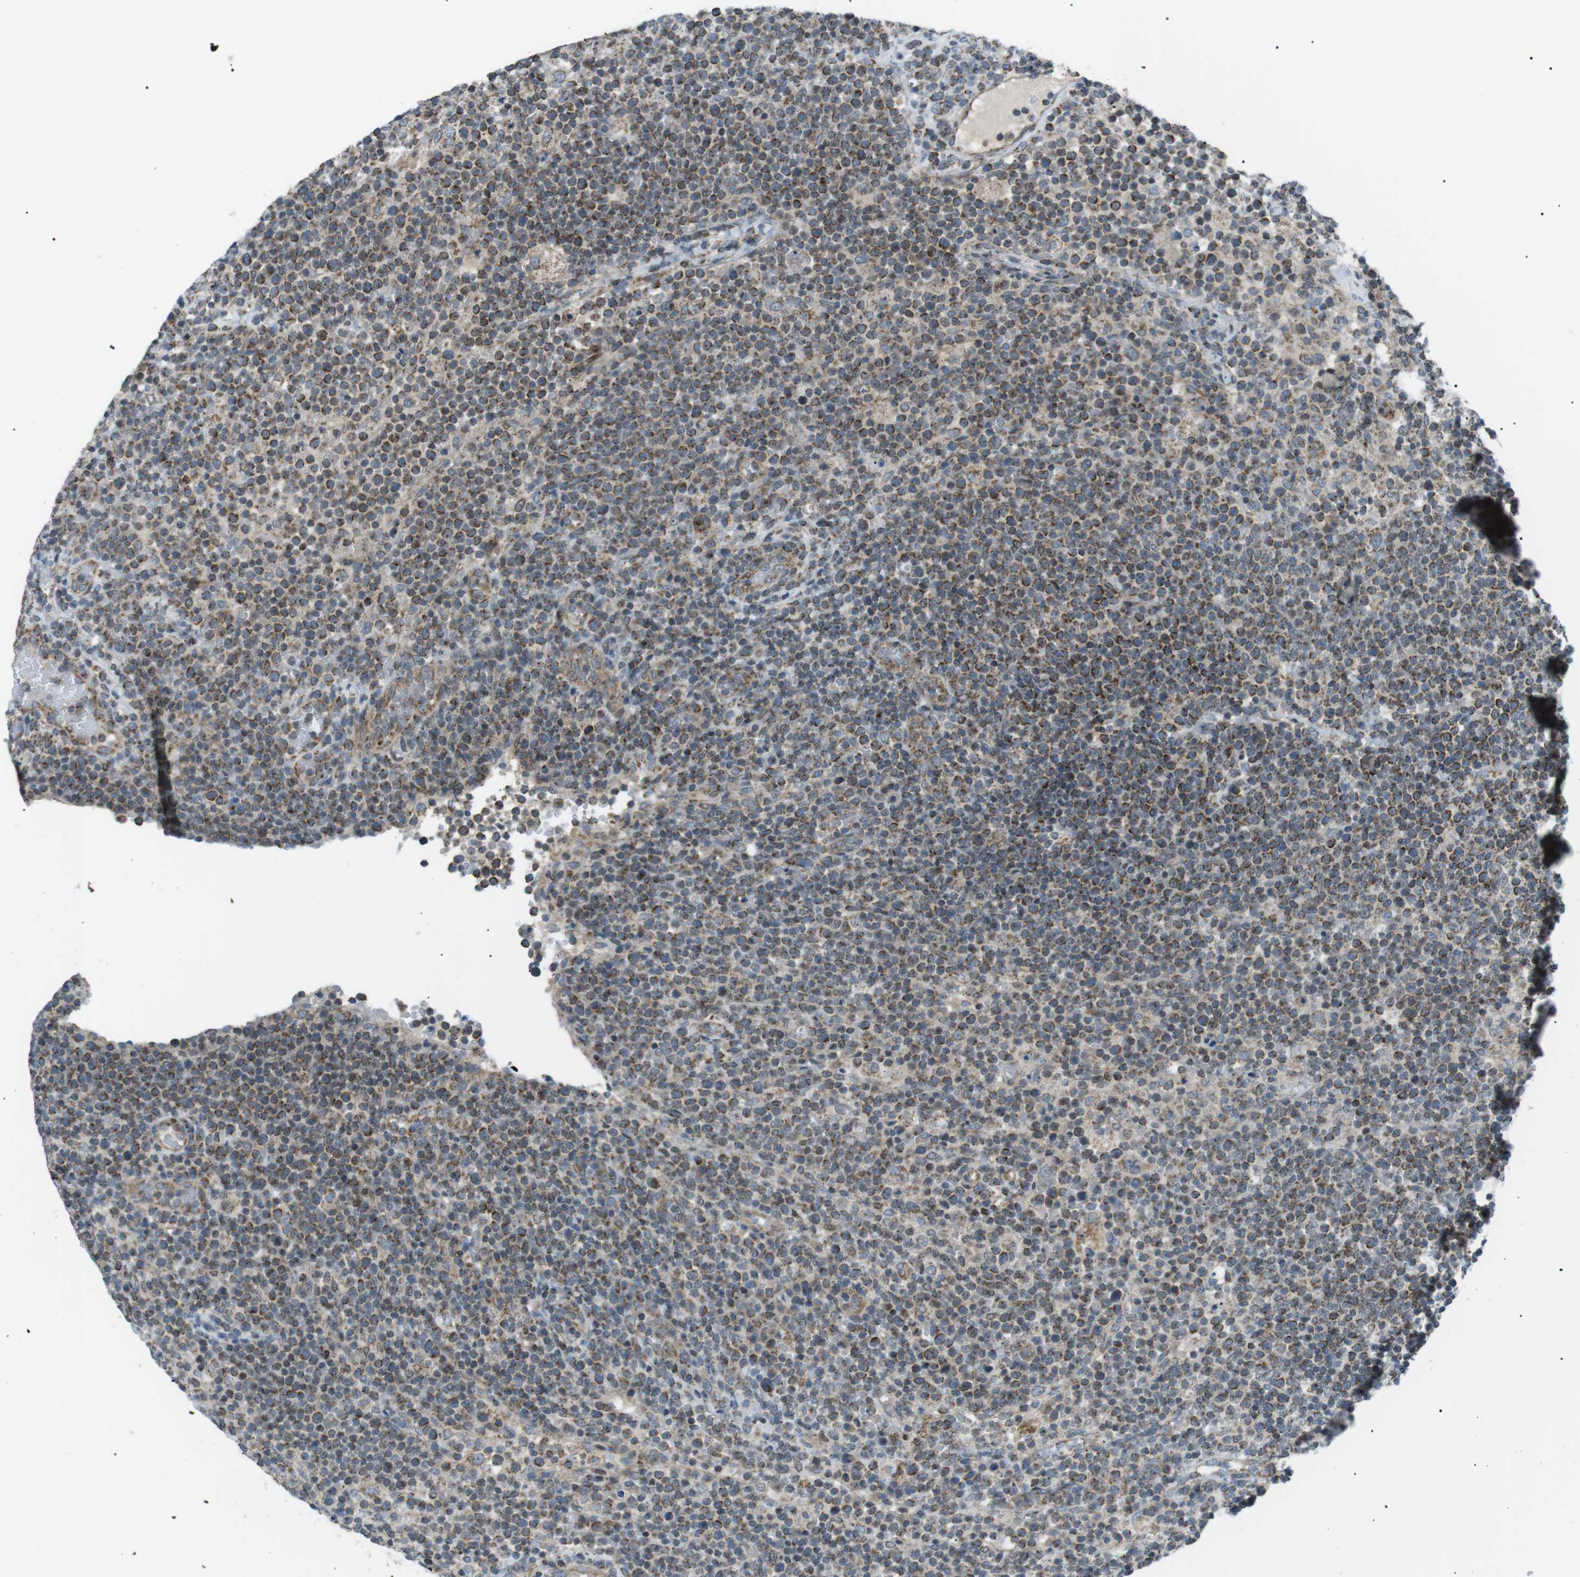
{"staining": {"intensity": "moderate", "quantity": ">75%", "location": "cytoplasmic/membranous"}, "tissue": "lymphoma", "cell_type": "Tumor cells", "image_type": "cancer", "snomed": [{"axis": "morphology", "description": "Malignant lymphoma, non-Hodgkin's type, High grade"}, {"axis": "topography", "description": "Lymph node"}], "caption": "Immunohistochemistry (IHC) (DAB (3,3'-diaminobenzidine)) staining of malignant lymphoma, non-Hodgkin's type (high-grade) displays moderate cytoplasmic/membranous protein expression in approximately >75% of tumor cells.", "gene": "ARID5B", "patient": {"sex": "male", "age": 61}}